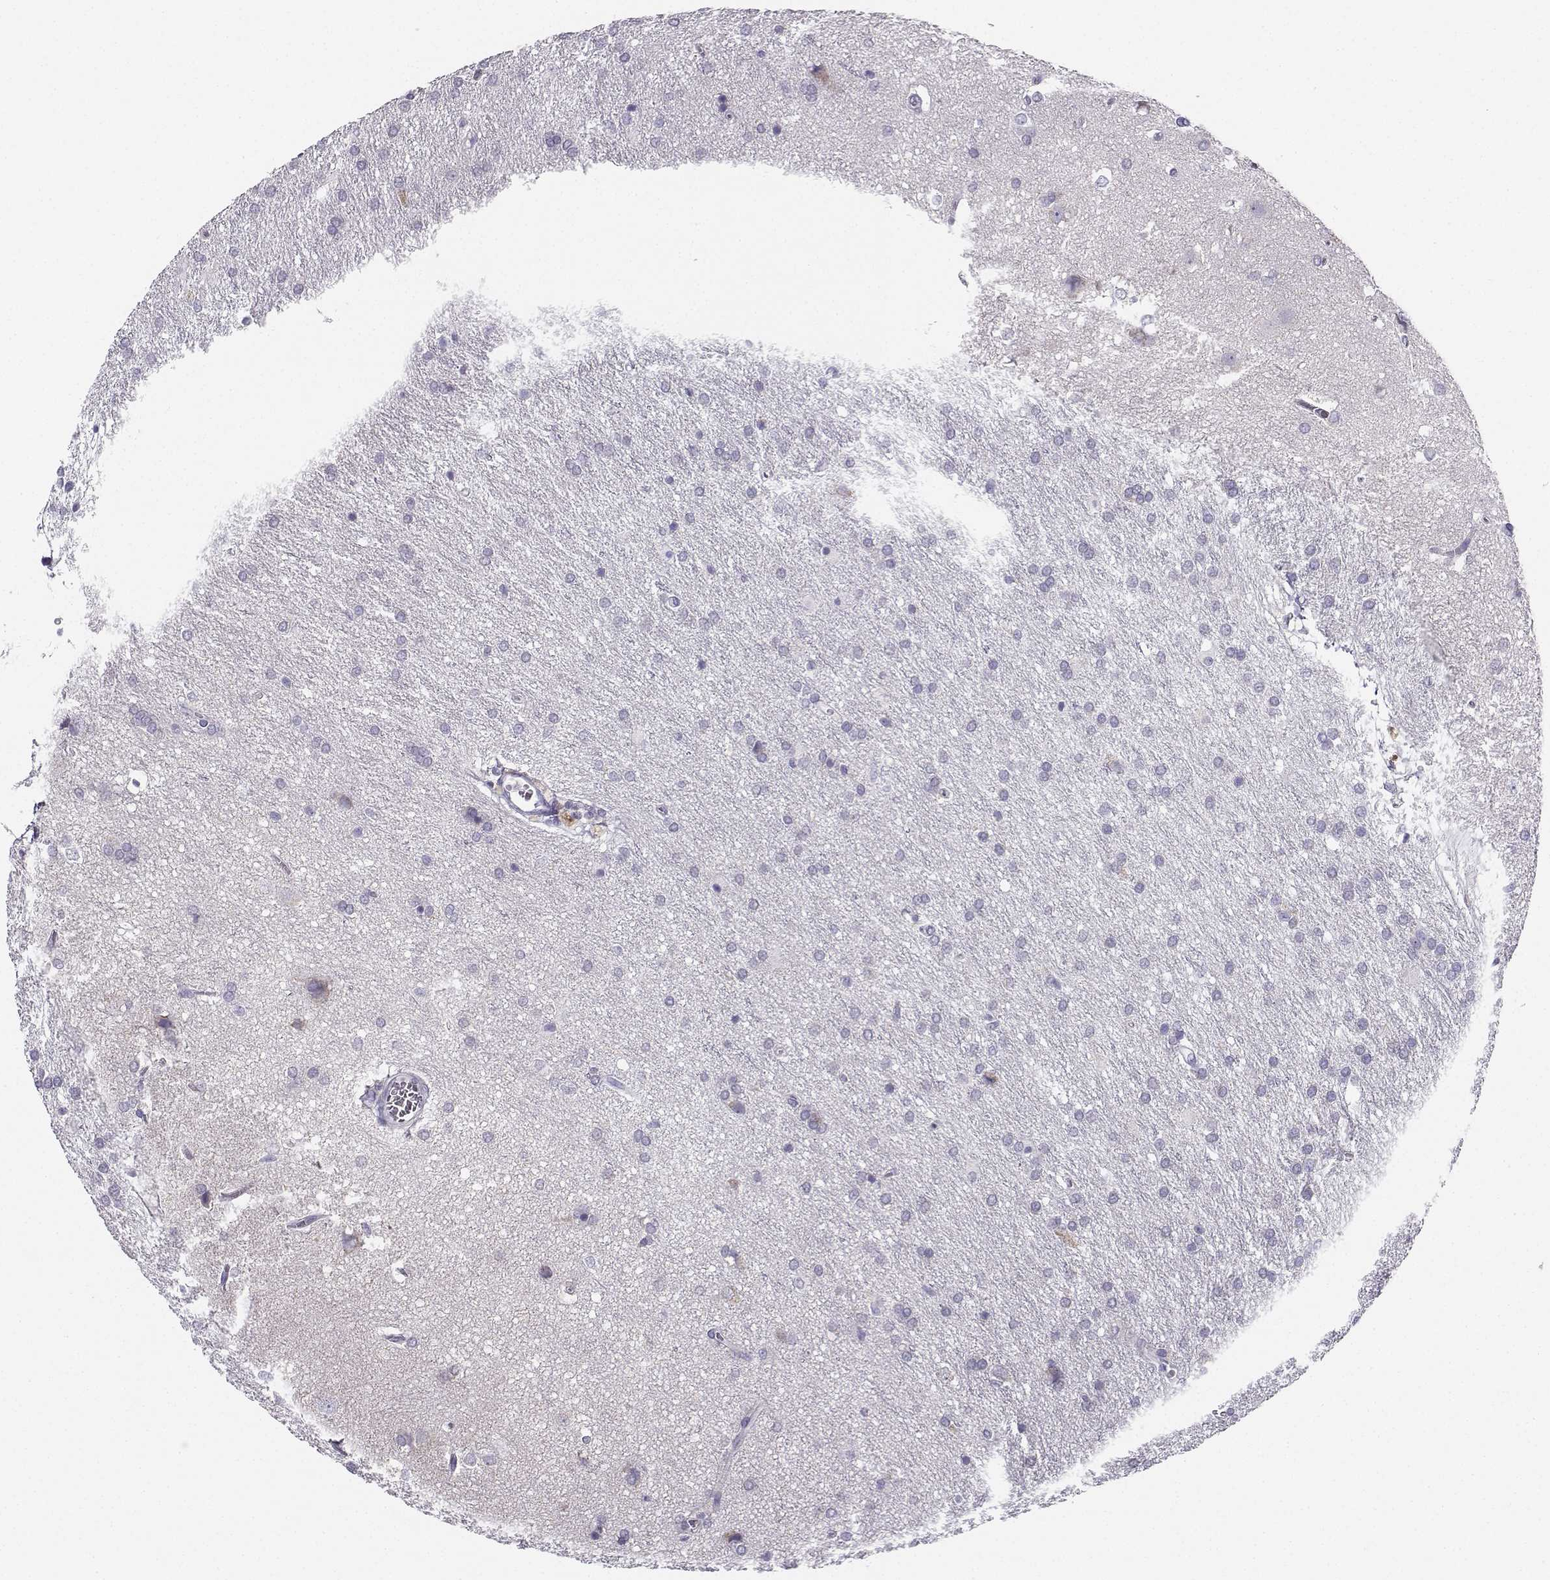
{"staining": {"intensity": "negative", "quantity": "none", "location": "none"}, "tissue": "glioma", "cell_type": "Tumor cells", "image_type": "cancer", "snomed": [{"axis": "morphology", "description": "Glioma, malignant, Low grade"}, {"axis": "topography", "description": "Brain"}], "caption": "Immunohistochemical staining of glioma displays no significant expression in tumor cells.", "gene": "AVP", "patient": {"sex": "female", "age": 32}}